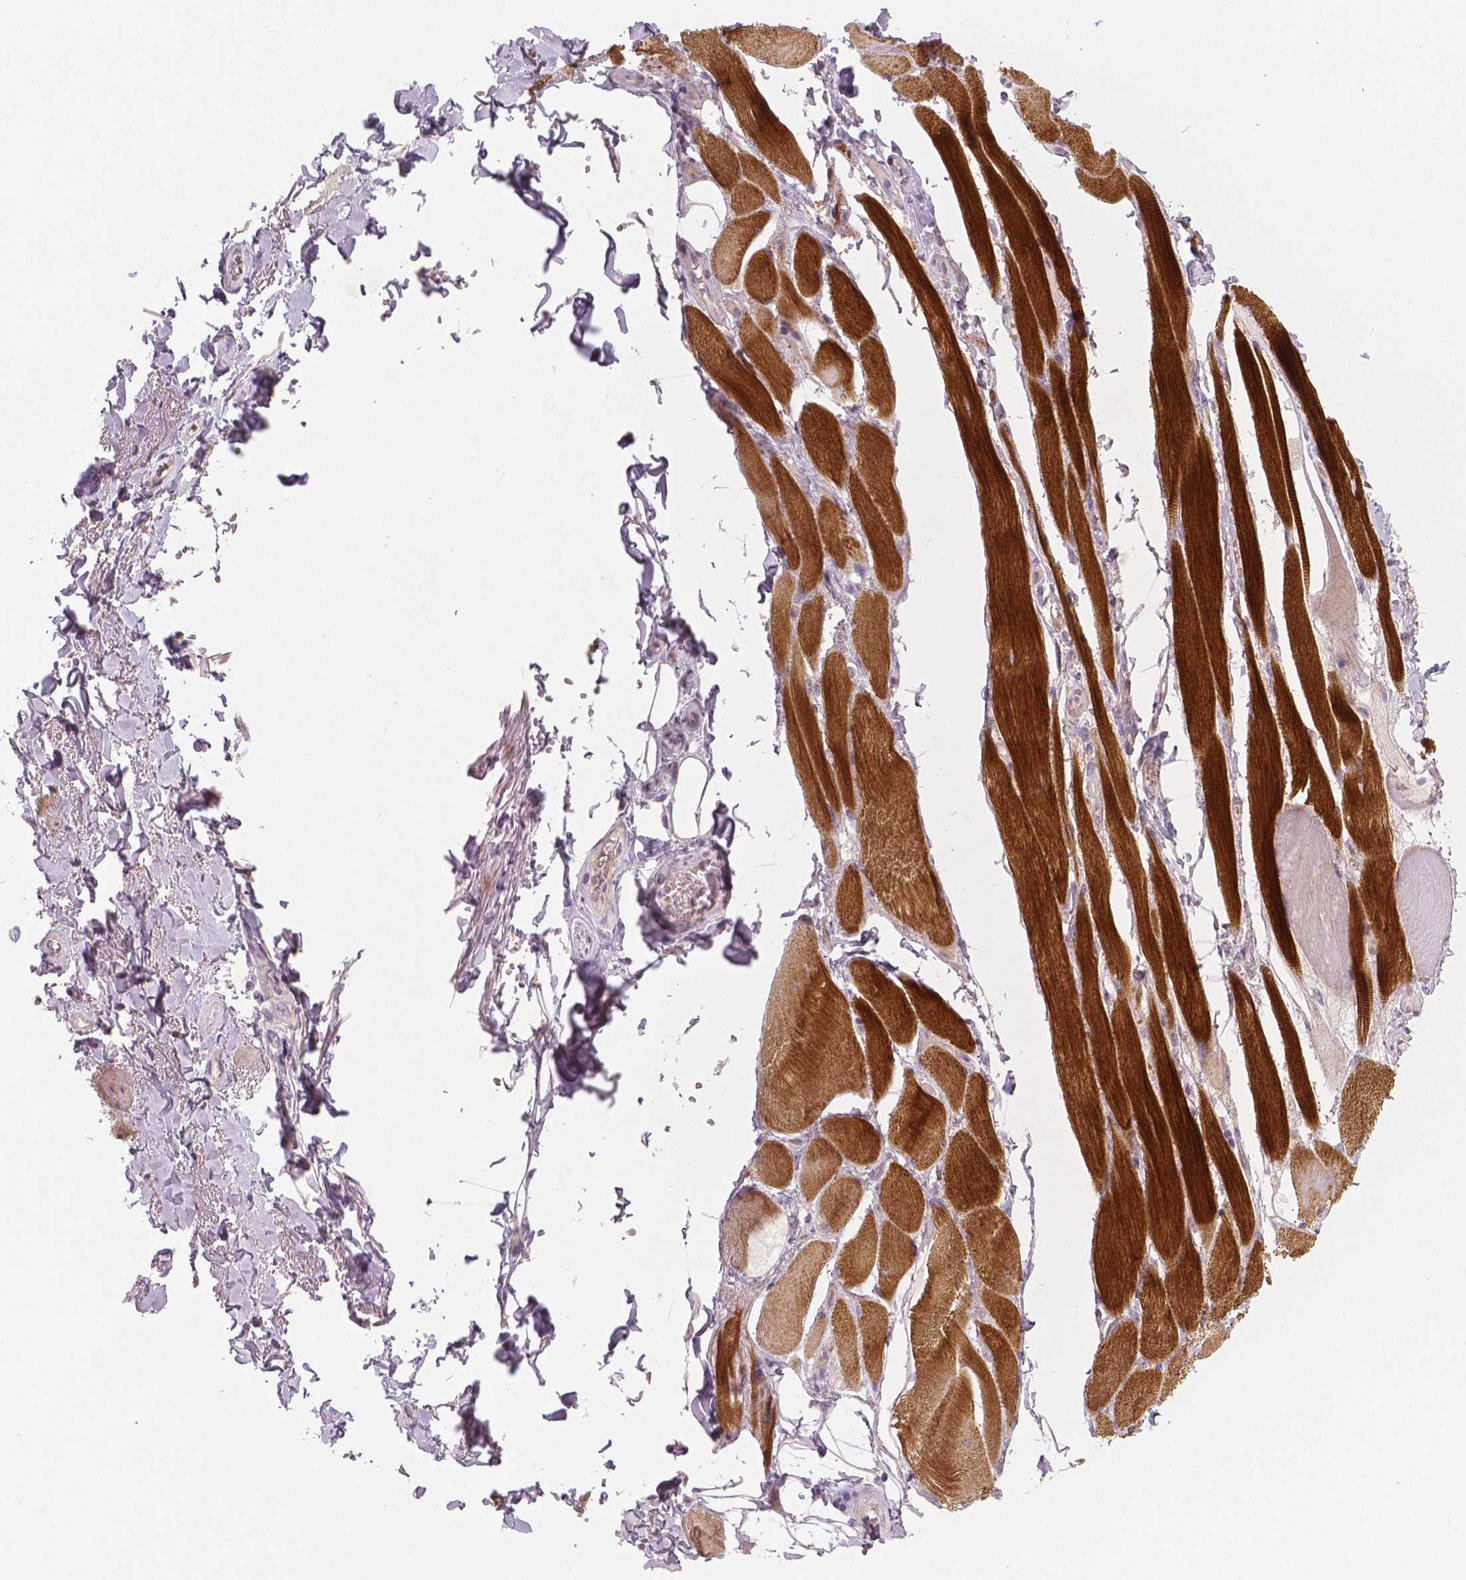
{"staining": {"intensity": "strong", "quantity": ">75%", "location": "cytoplasmic/membranous"}, "tissue": "skeletal muscle", "cell_type": "Myocytes", "image_type": "normal", "snomed": [{"axis": "morphology", "description": "Normal tissue, NOS"}, {"axis": "topography", "description": "Skeletal muscle"}, {"axis": "topography", "description": "Anal"}, {"axis": "topography", "description": "Peripheral nerve tissue"}], "caption": "A brown stain shows strong cytoplasmic/membranous expression of a protein in myocytes of unremarkable human skeletal muscle.", "gene": "FLT1", "patient": {"sex": "male", "age": 53}}